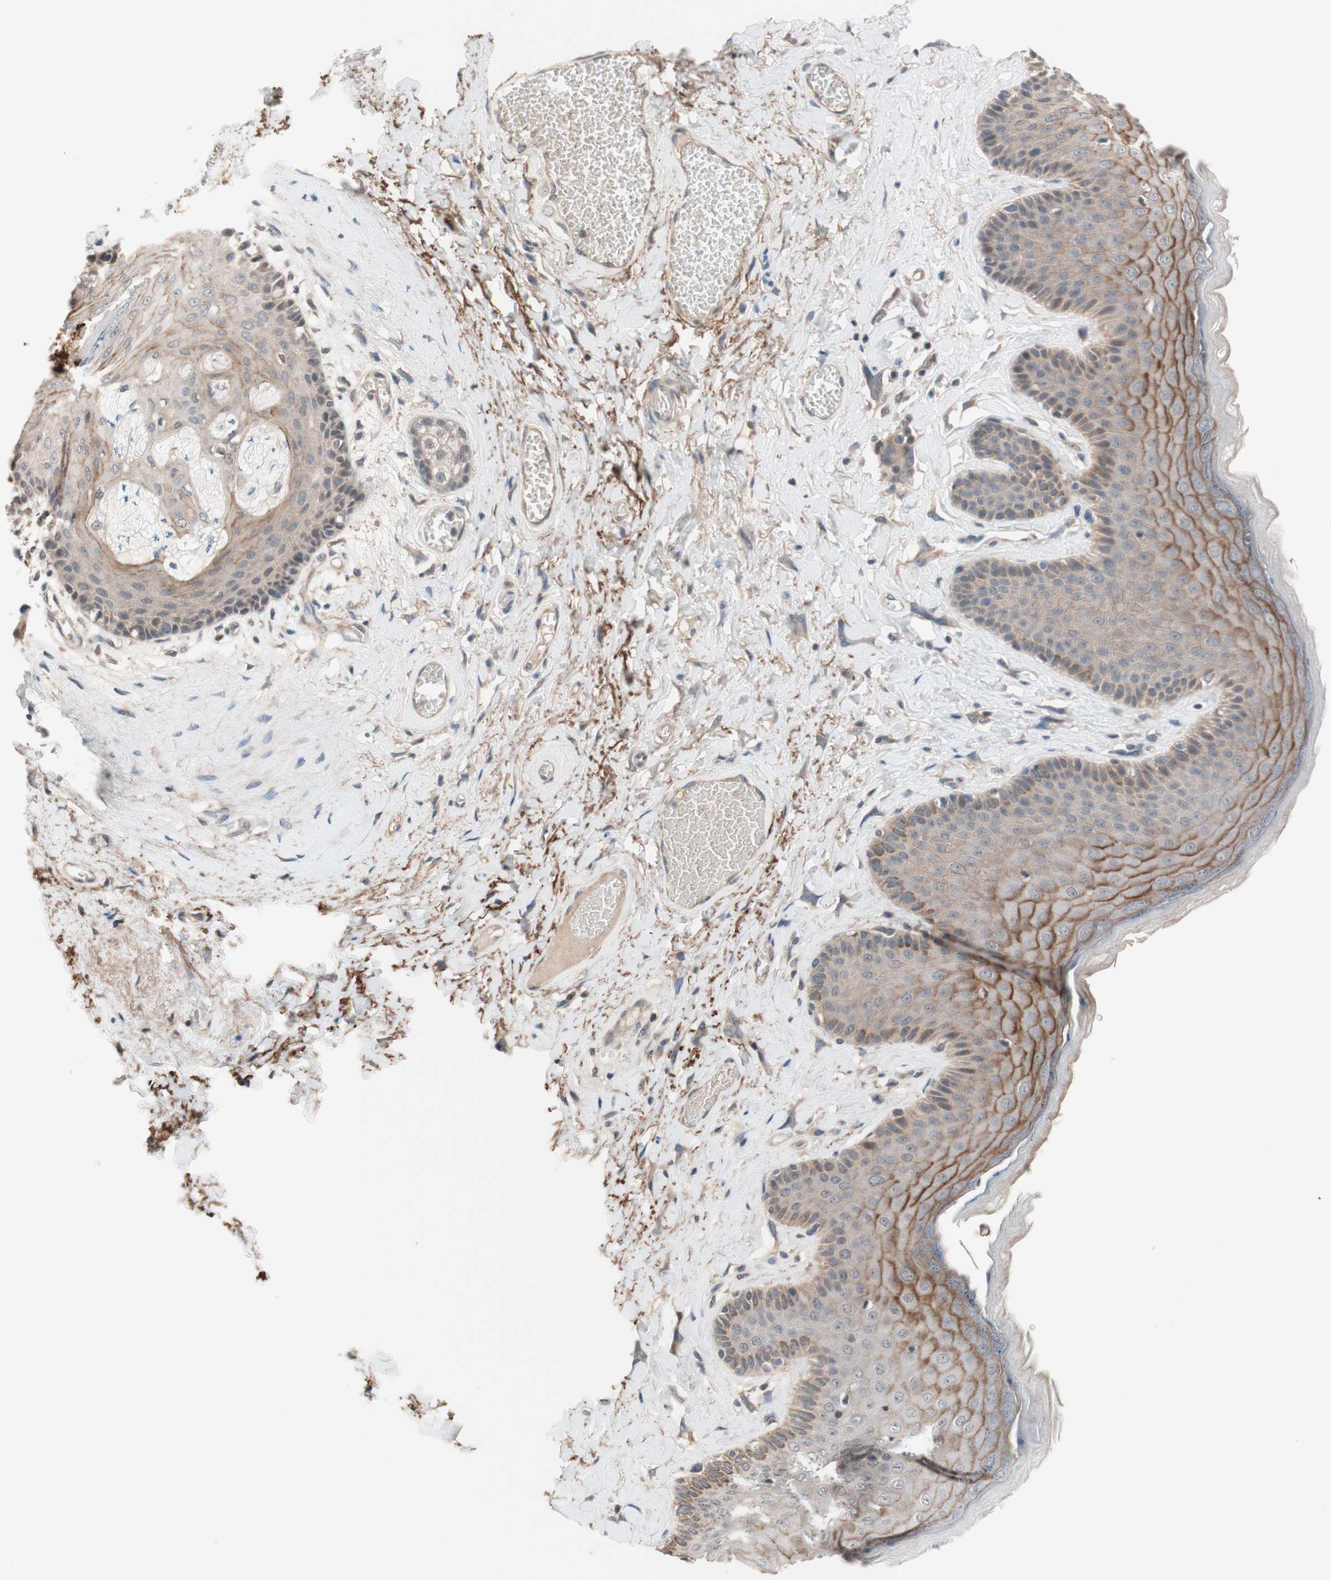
{"staining": {"intensity": "moderate", "quantity": ">75%", "location": "cytoplasmic/membranous"}, "tissue": "skin", "cell_type": "Epidermal cells", "image_type": "normal", "snomed": [{"axis": "morphology", "description": "Normal tissue, NOS"}, {"axis": "topography", "description": "Anal"}], "caption": "A brown stain highlights moderate cytoplasmic/membranous positivity of a protein in epidermal cells of benign human skin.", "gene": "CD55", "patient": {"sex": "male", "age": 69}}